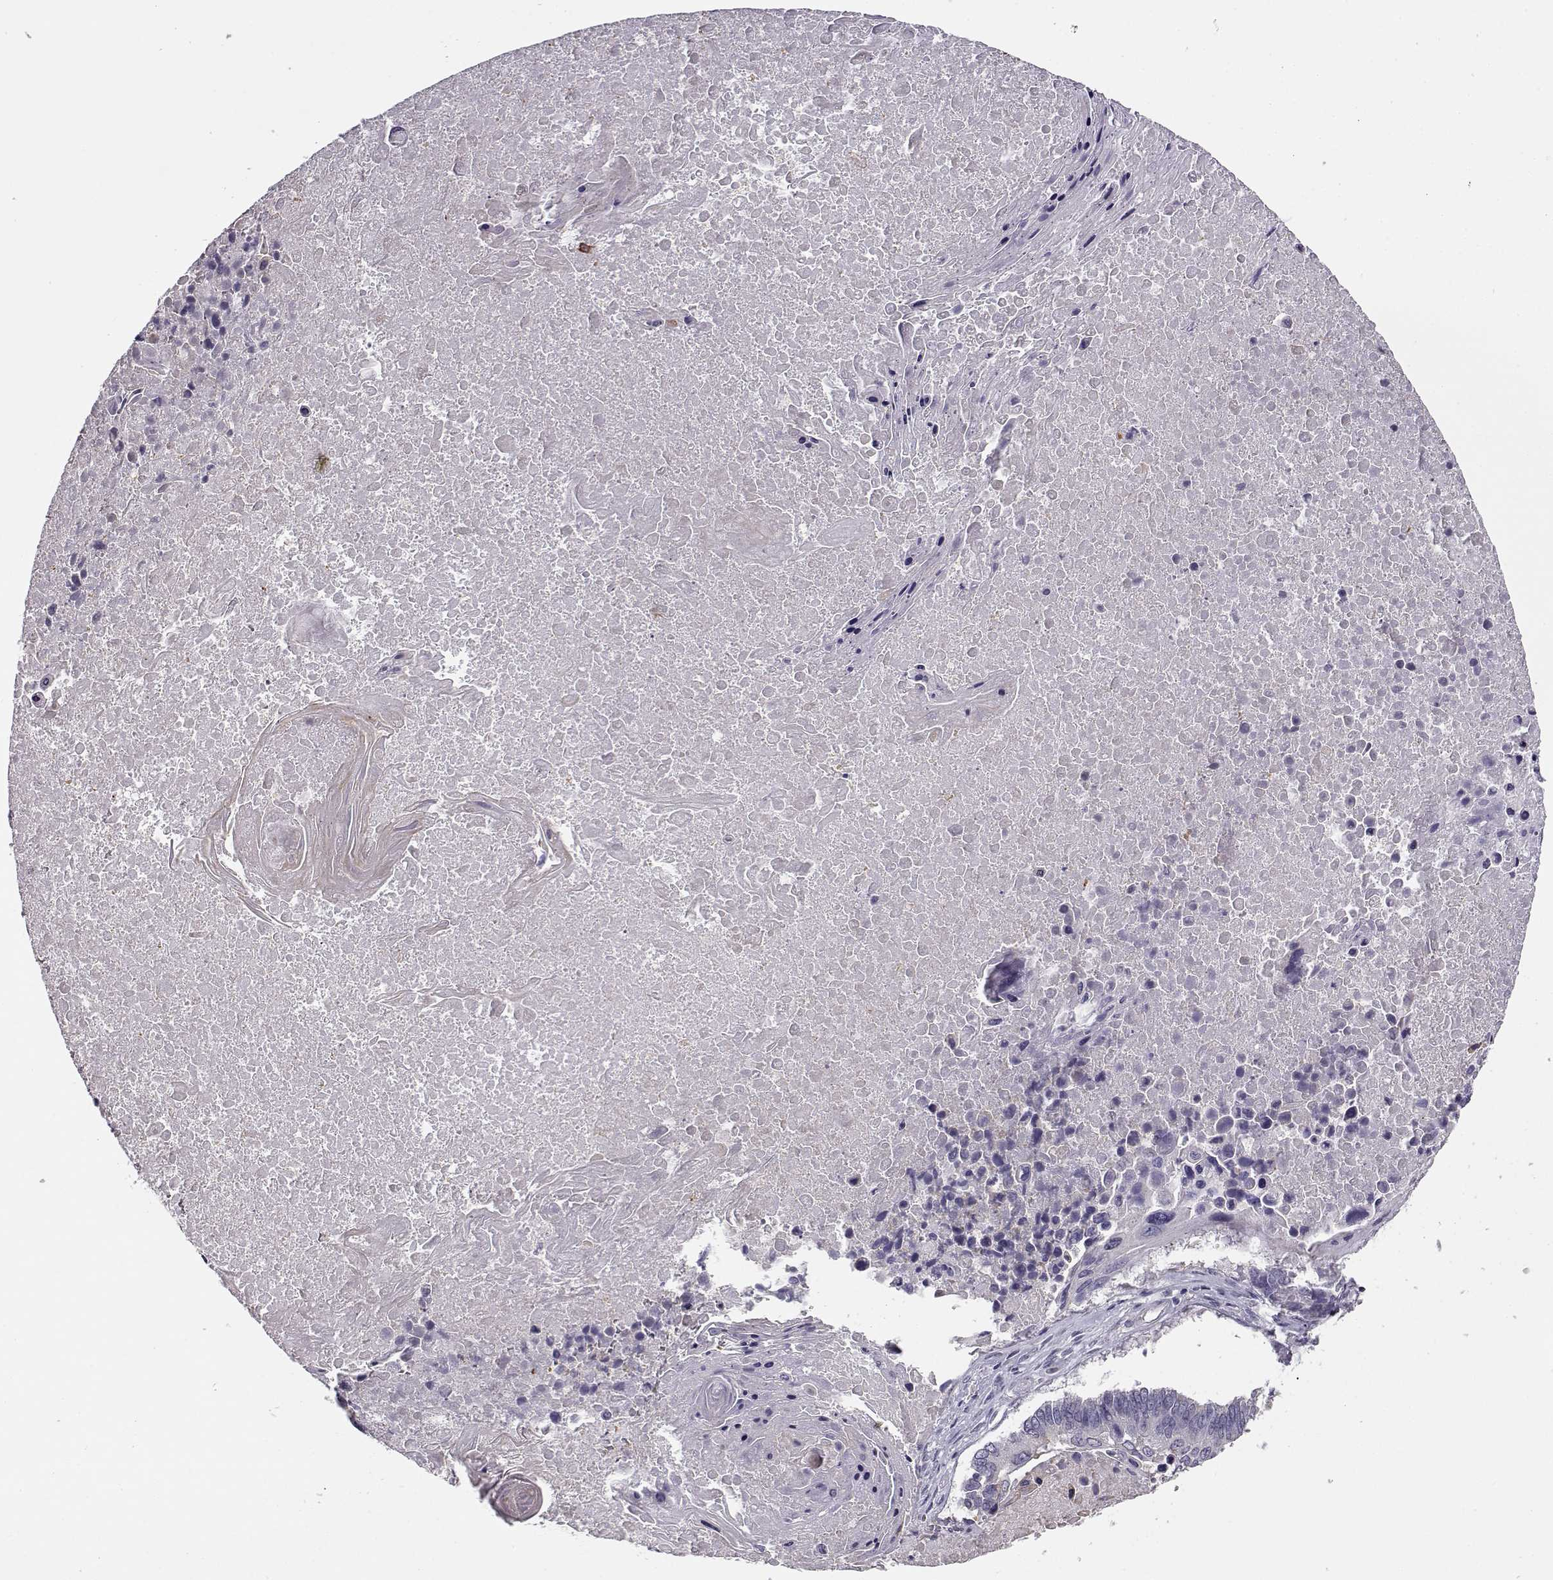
{"staining": {"intensity": "negative", "quantity": "none", "location": "none"}, "tissue": "lung cancer", "cell_type": "Tumor cells", "image_type": "cancer", "snomed": [{"axis": "morphology", "description": "Squamous cell carcinoma, NOS"}, {"axis": "topography", "description": "Lung"}], "caption": "An image of human squamous cell carcinoma (lung) is negative for staining in tumor cells.", "gene": "TMEM145", "patient": {"sex": "male", "age": 73}}